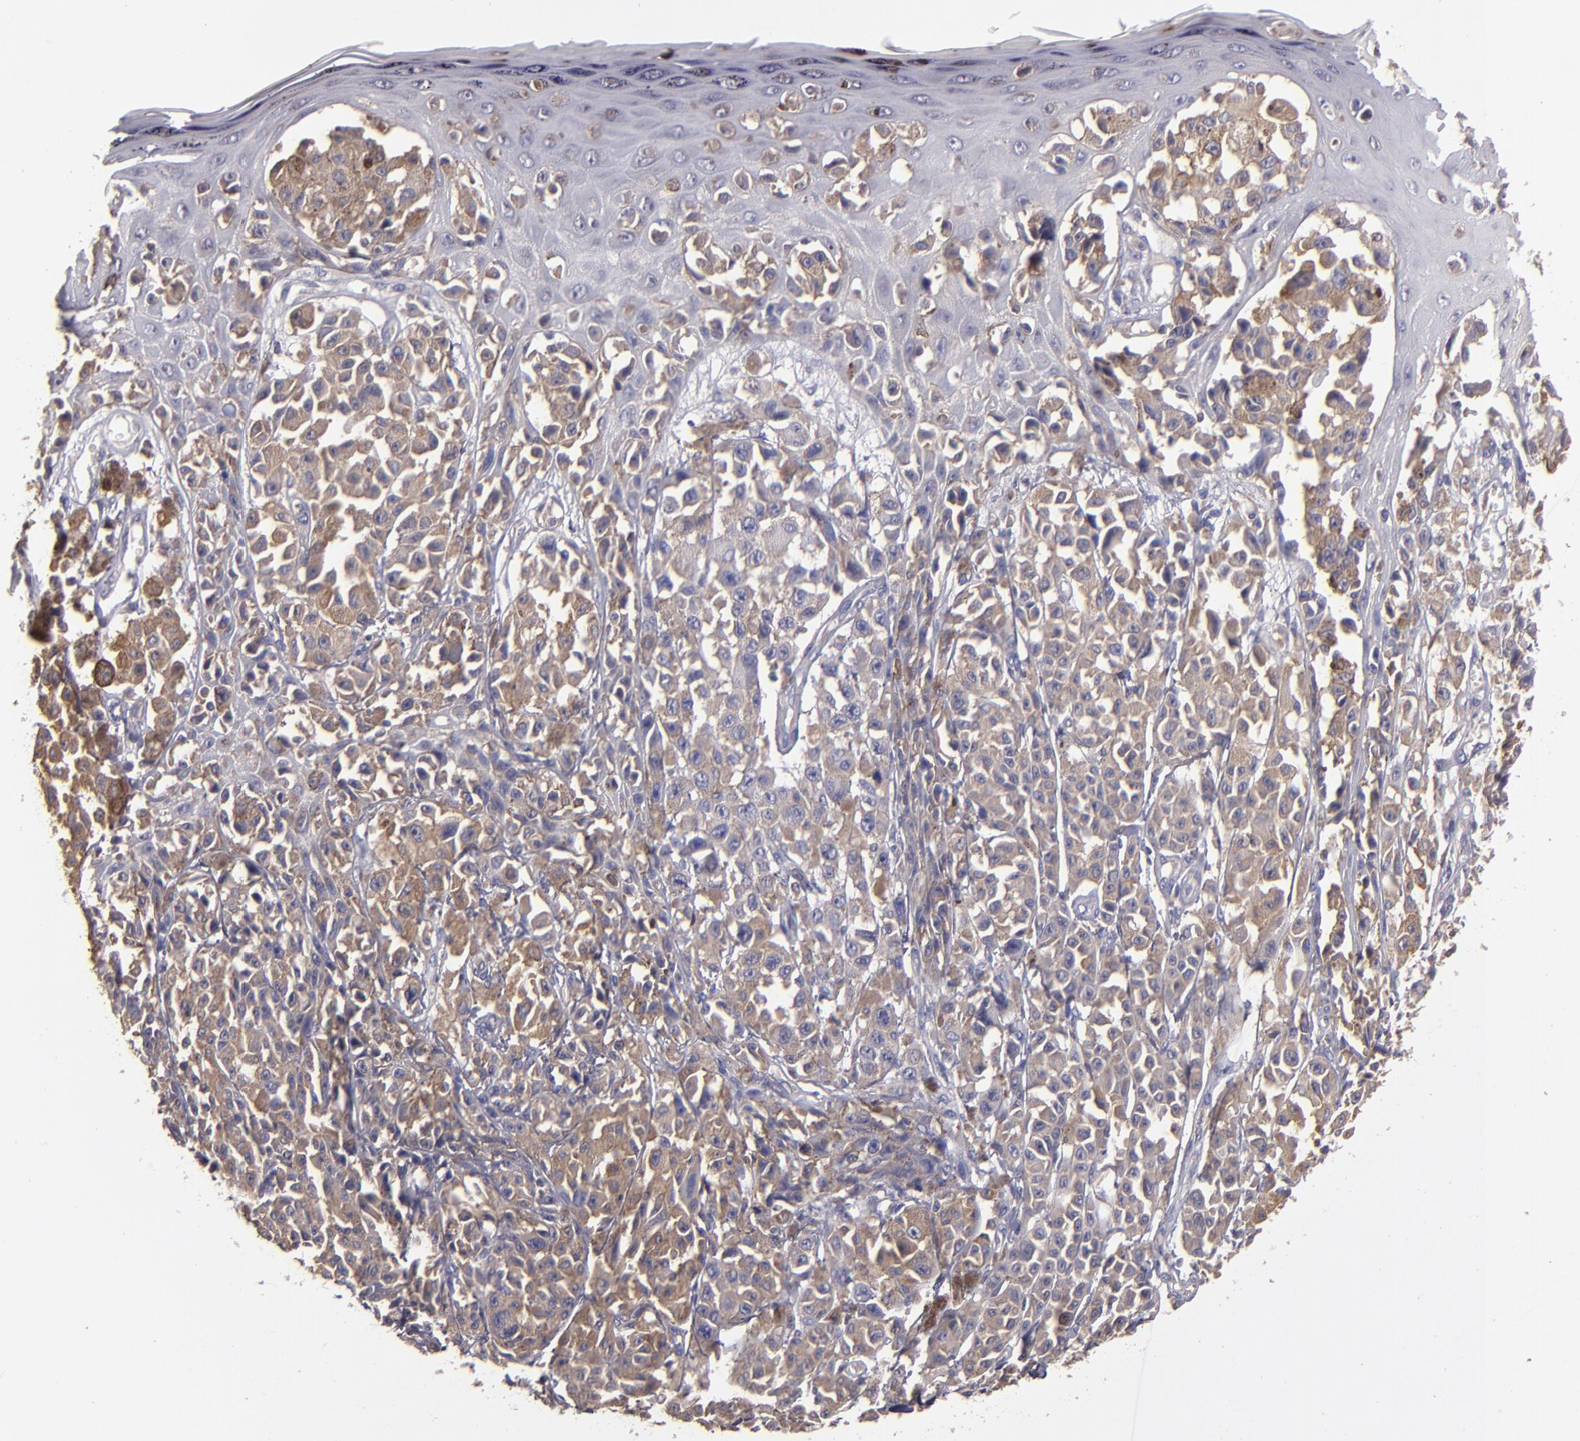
{"staining": {"intensity": "moderate", "quantity": ">75%", "location": "cytoplasmic/membranous"}, "tissue": "melanoma", "cell_type": "Tumor cells", "image_type": "cancer", "snomed": [{"axis": "morphology", "description": "Malignant melanoma, NOS"}, {"axis": "topography", "description": "Skin"}], "caption": "Immunohistochemistry histopathology image of malignant melanoma stained for a protein (brown), which shows medium levels of moderate cytoplasmic/membranous staining in about >75% of tumor cells.", "gene": "CARS1", "patient": {"sex": "female", "age": 38}}